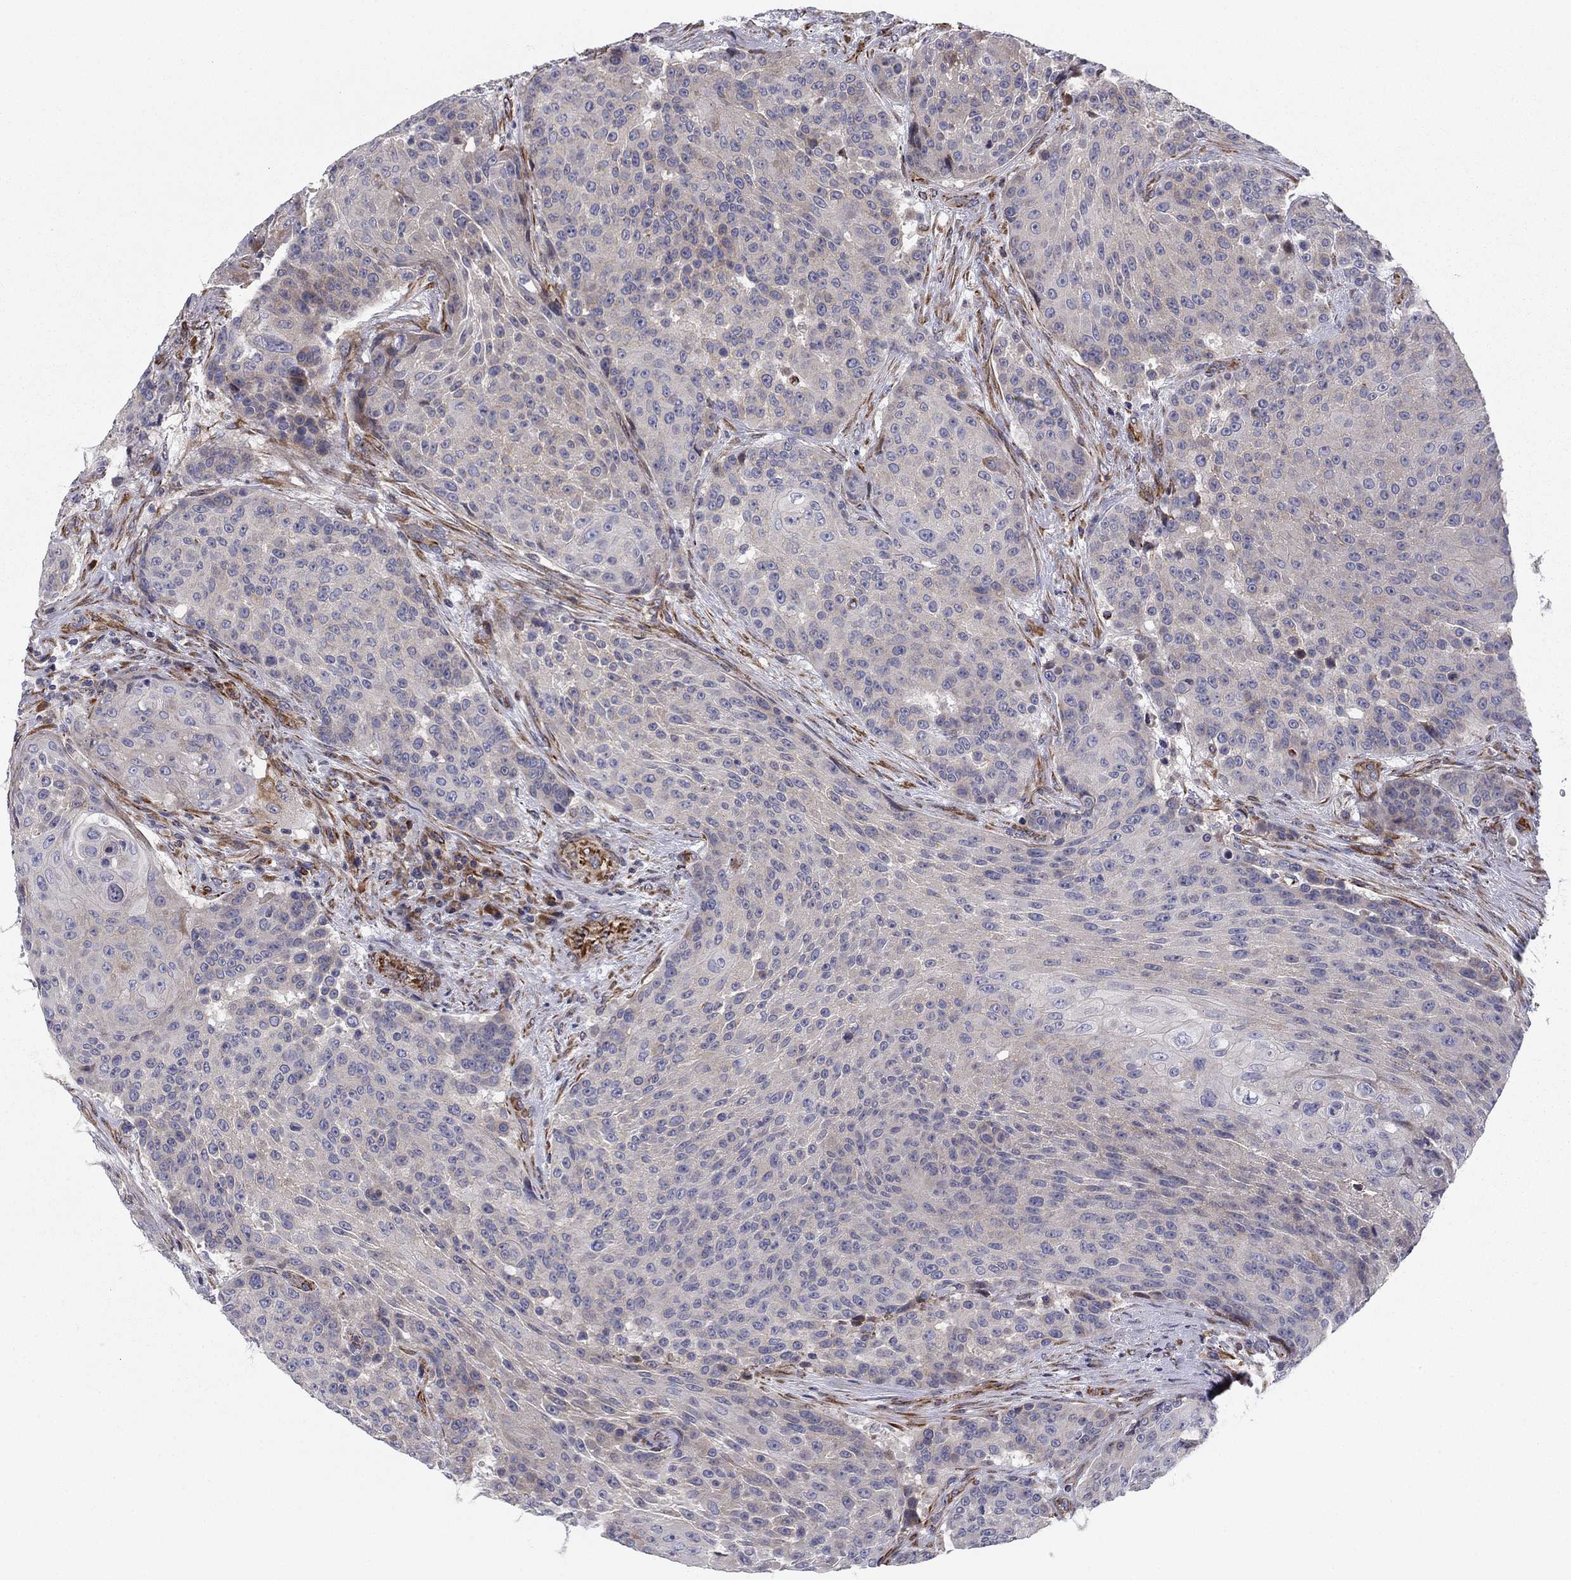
{"staining": {"intensity": "negative", "quantity": "none", "location": "none"}, "tissue": "urothelial cancer", "cell_type": "Tumor cells", "image_type": "cancer", "snomed": [{"axis": "morphology", "description": "Urothelial carcinoma, High grade"}, {"axis": "topography", "description": "Urinary bladder"}], "caption": "Tumor cells show no significant protein staining in urothelial cancer.", "gene": "CLSTN1", "patient": {"sex": "female", "age": 63}}